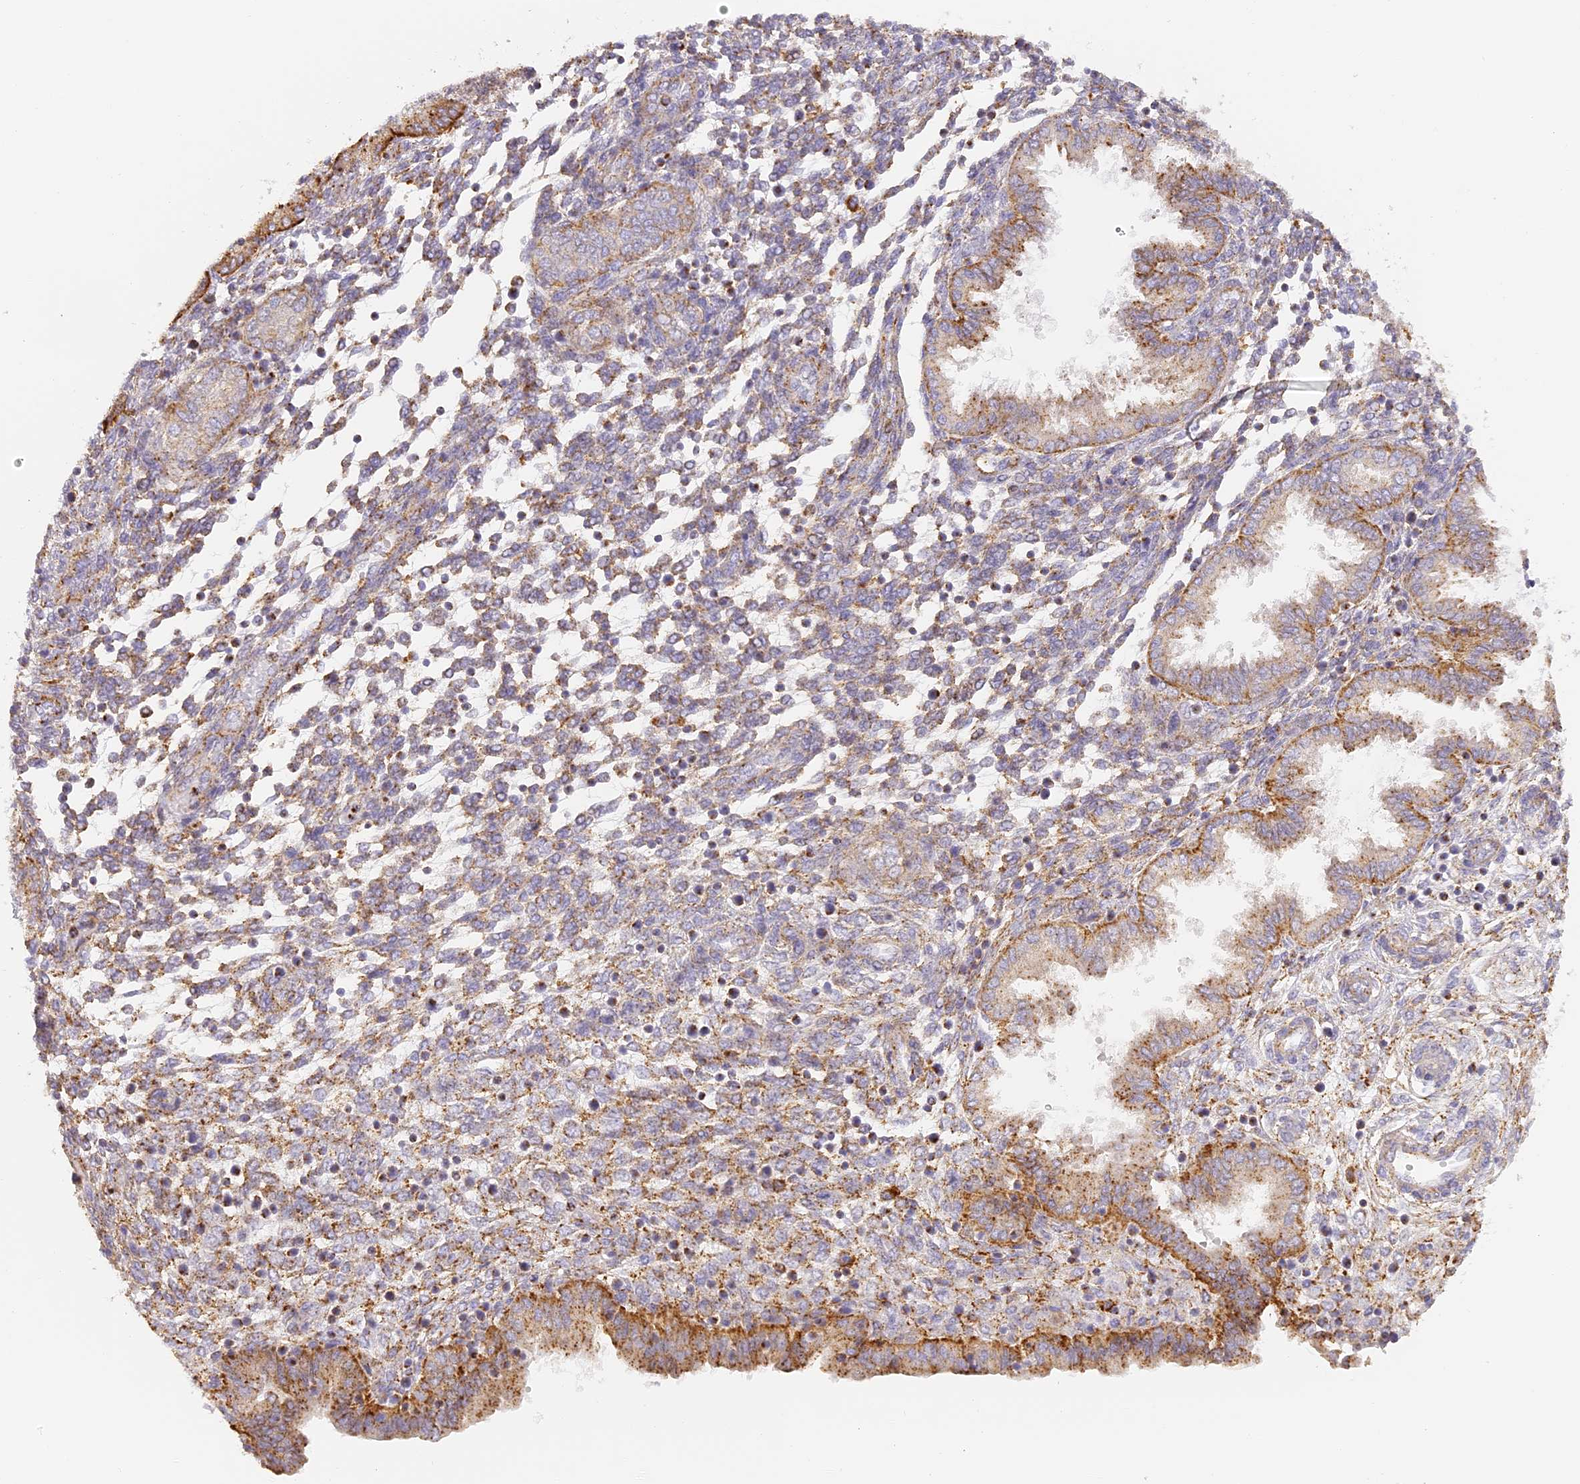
{"staining": {"intensity": "weak", "quantity": ">75%", "location": "cytoplasmic/membranous"}, "tissue": "endometrium", "cell_type": "Cells in endometrial stroma", "image_type": "normal", "snomed": [{"axis": "morphology", "description": "Normal tissue, NOS"}, {"axis": "topography", "description": "Endometrium"}], "caption": "IHC histopathology image of normal endometrium: endometrium stained using immunohistochemistry reveals low levels of weak protein expression localized specifically in the cytoplasmic/membranous of cells in endometrial stroma, appearing as a cytoplasmic/membranous brown color.", "gene": "LAMP2", "patient": {"sex": "female", "age": 33}}